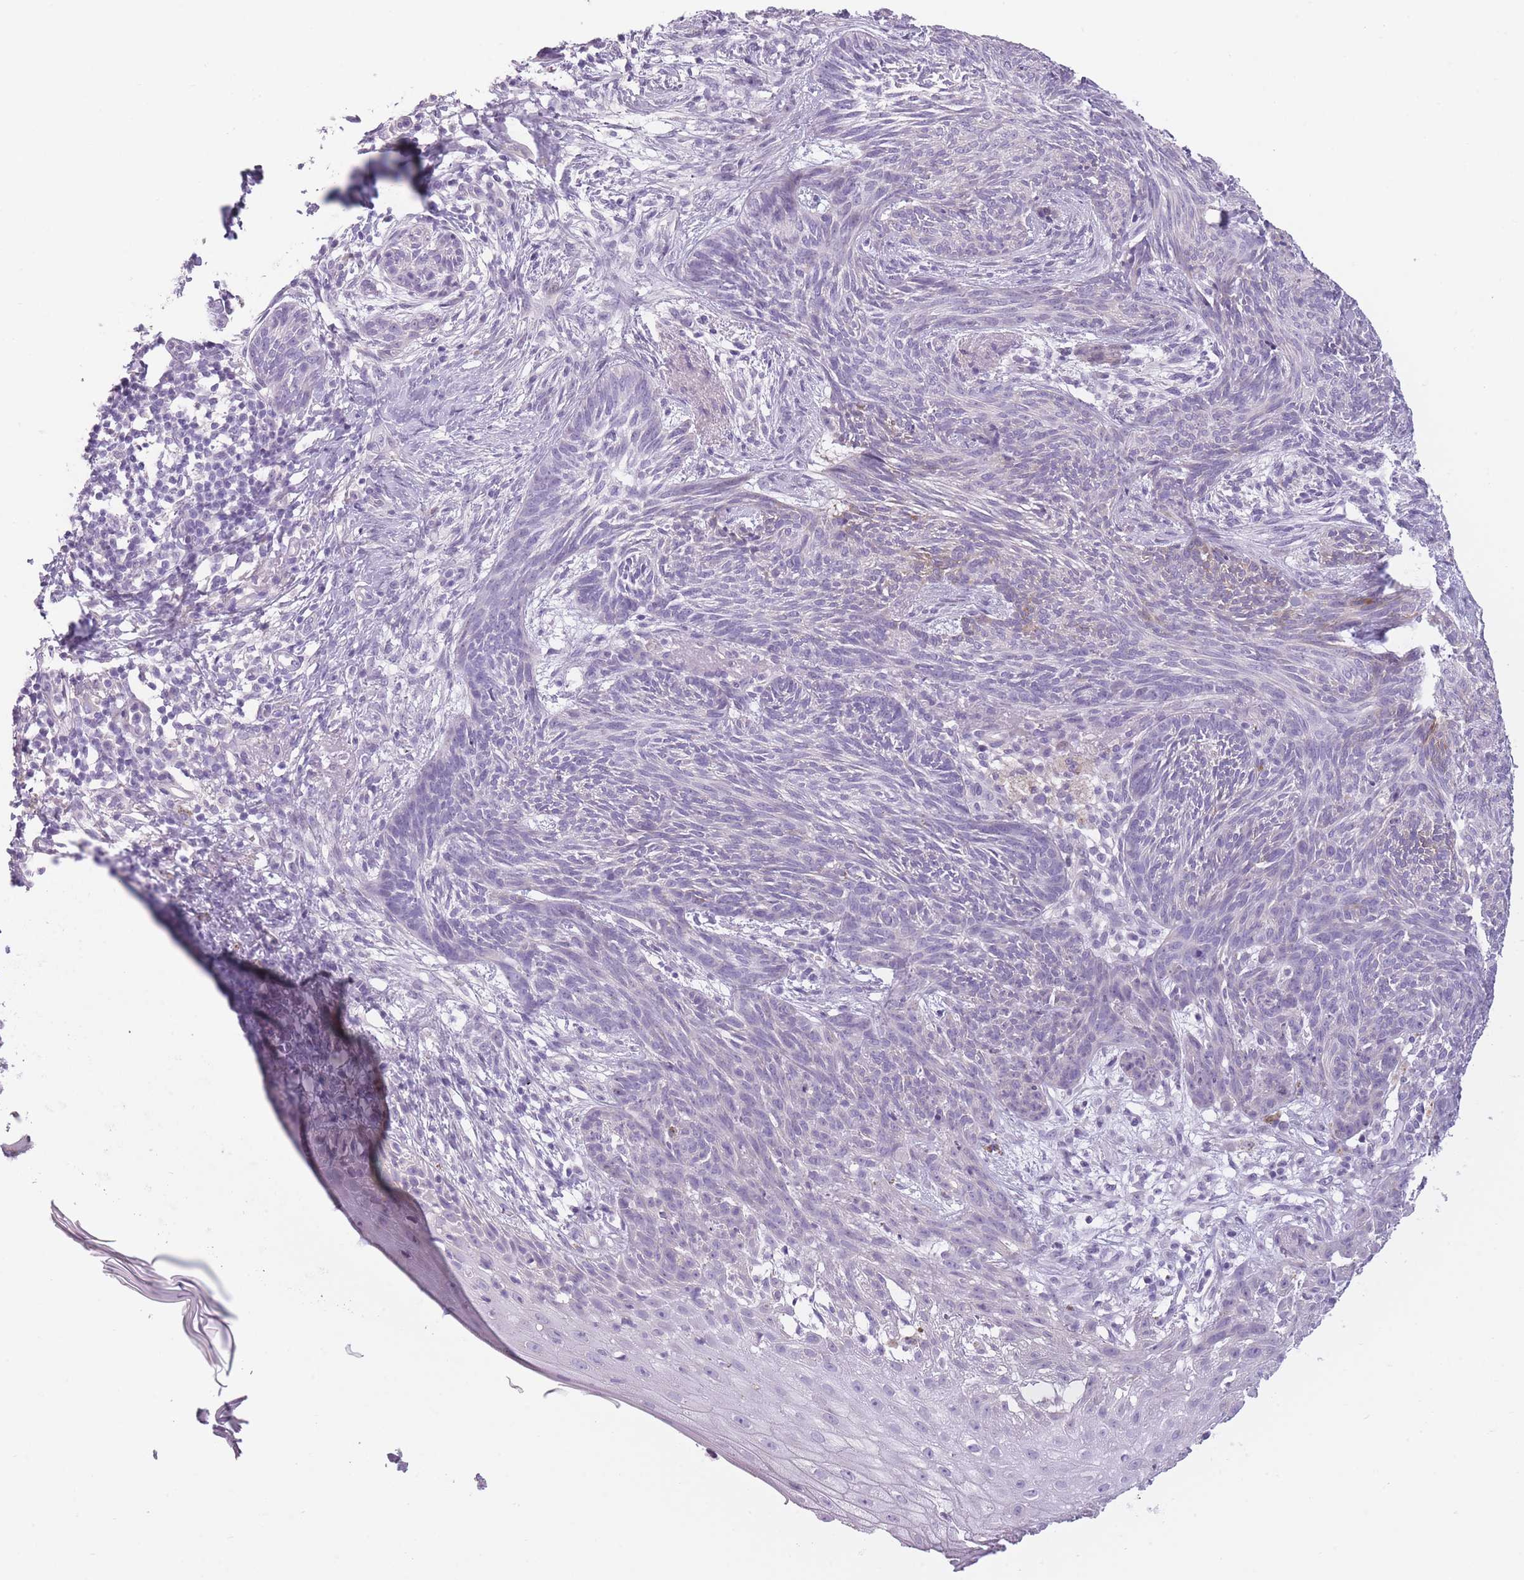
{"staining": {"intensity": "negative", "quantity": "none", "location": "none"}, "tissue": "skin cancer", "cell_type": "Tumor cells", "image_type": "cancer", "snomed": [{"axis": "morphology", "description": "Basal cell carcinoma"}, {"axis": "topography", "description": "Skin"}], "caption": "This is an immunohistochemistry histopathology image of skin cancer (basal cell carcinoma). There is no expression in tumor cells.", "gene": "TMEM236", "patient": {"sex": "male", "age": 73}}